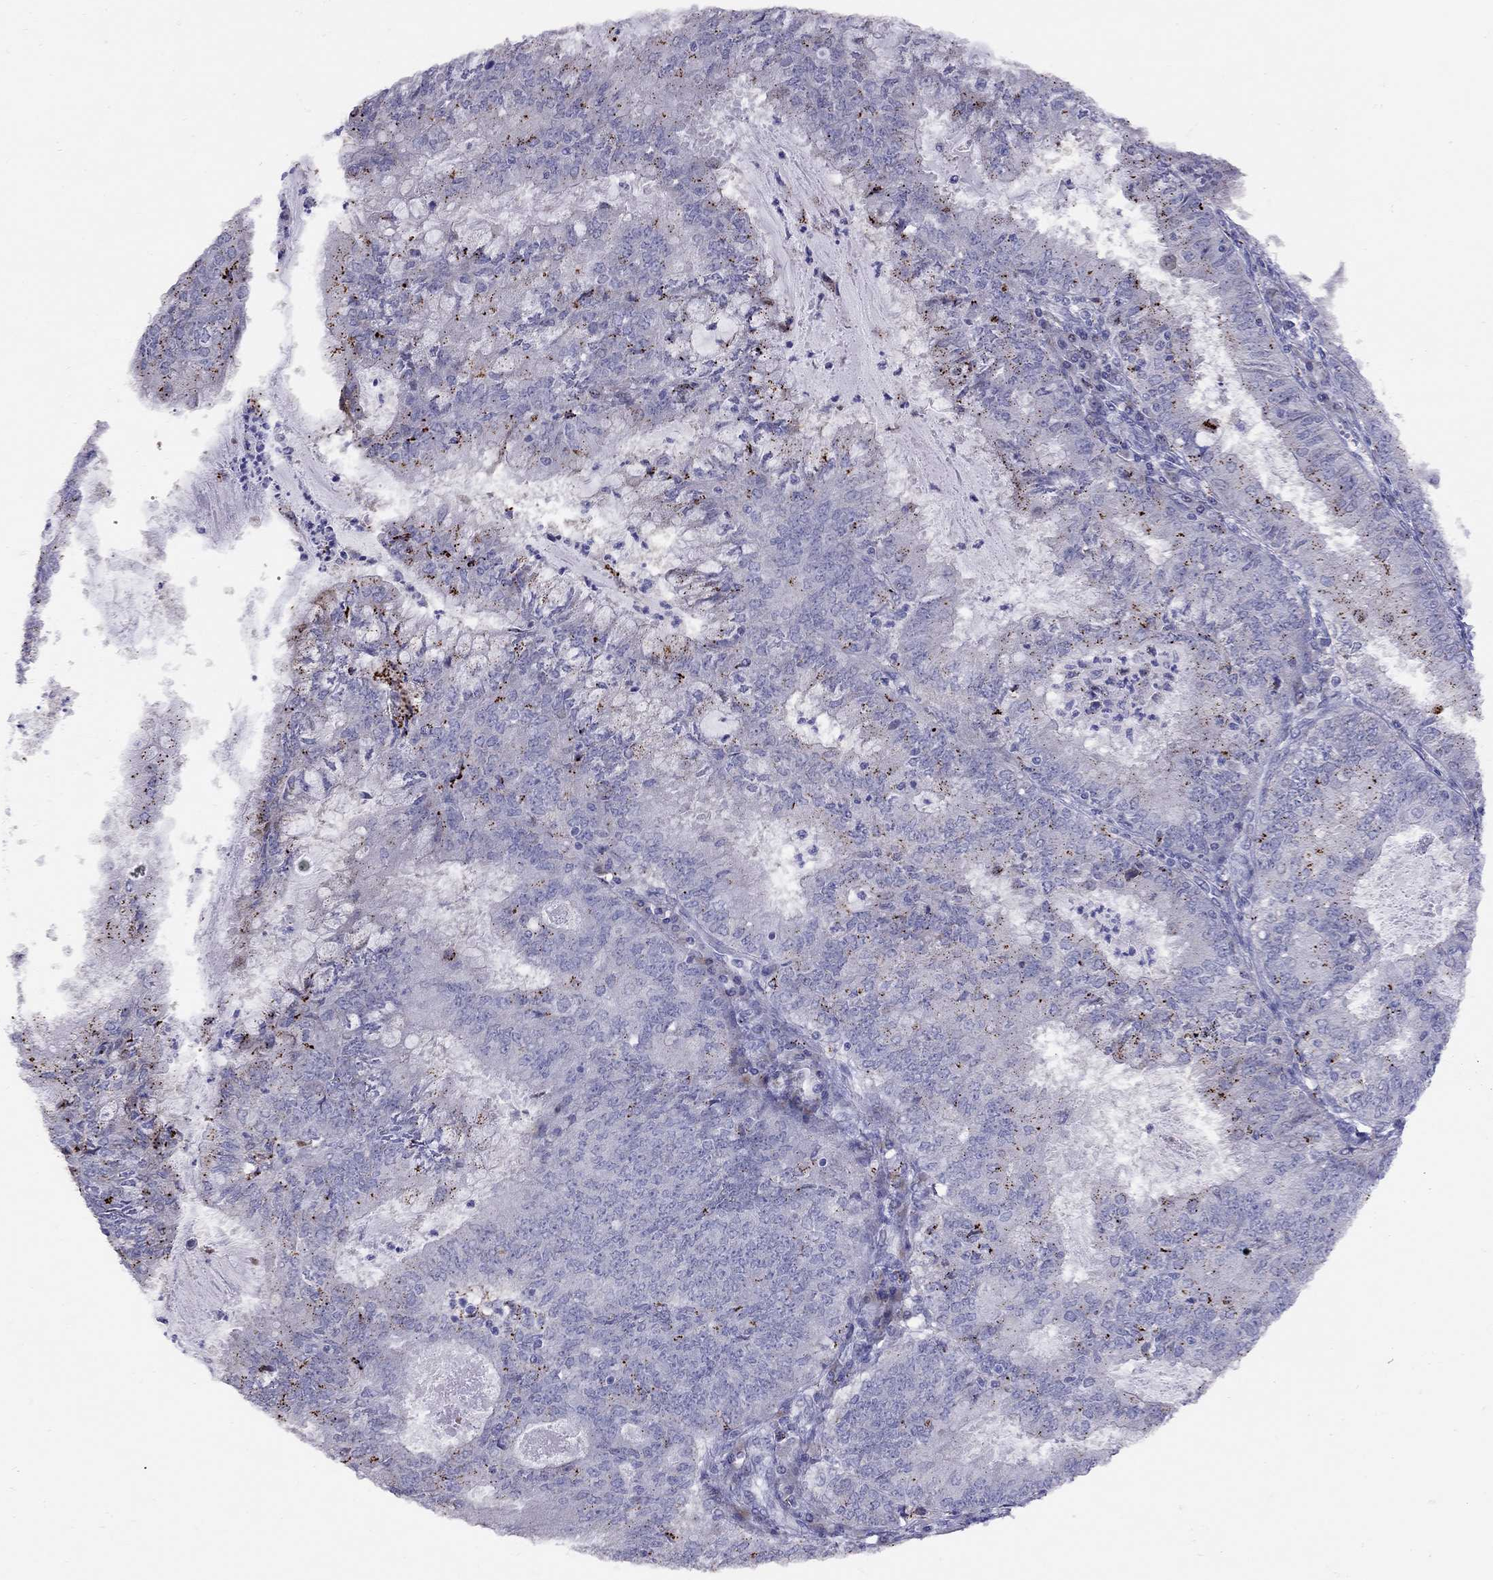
{"staining": {"intensity": "negative", "quantity": "none", "location": "none"}, "tissue": "endometrial cancer", "cell_type": "Tumor cells", "image_type": "cancer", "snomed": [{"axis": "morphology", "description": "Adenocarcinoma, NOS"}, {"axis": "topography", "description": "Endometrium"}], "caption": "This is an immunohistochemistry (IHC) histopathology image of human endometrial cancer. There is no staining in tumor cells.", "gene": "MAGEB4", "patient": {"sex": "female", "age": 57}}